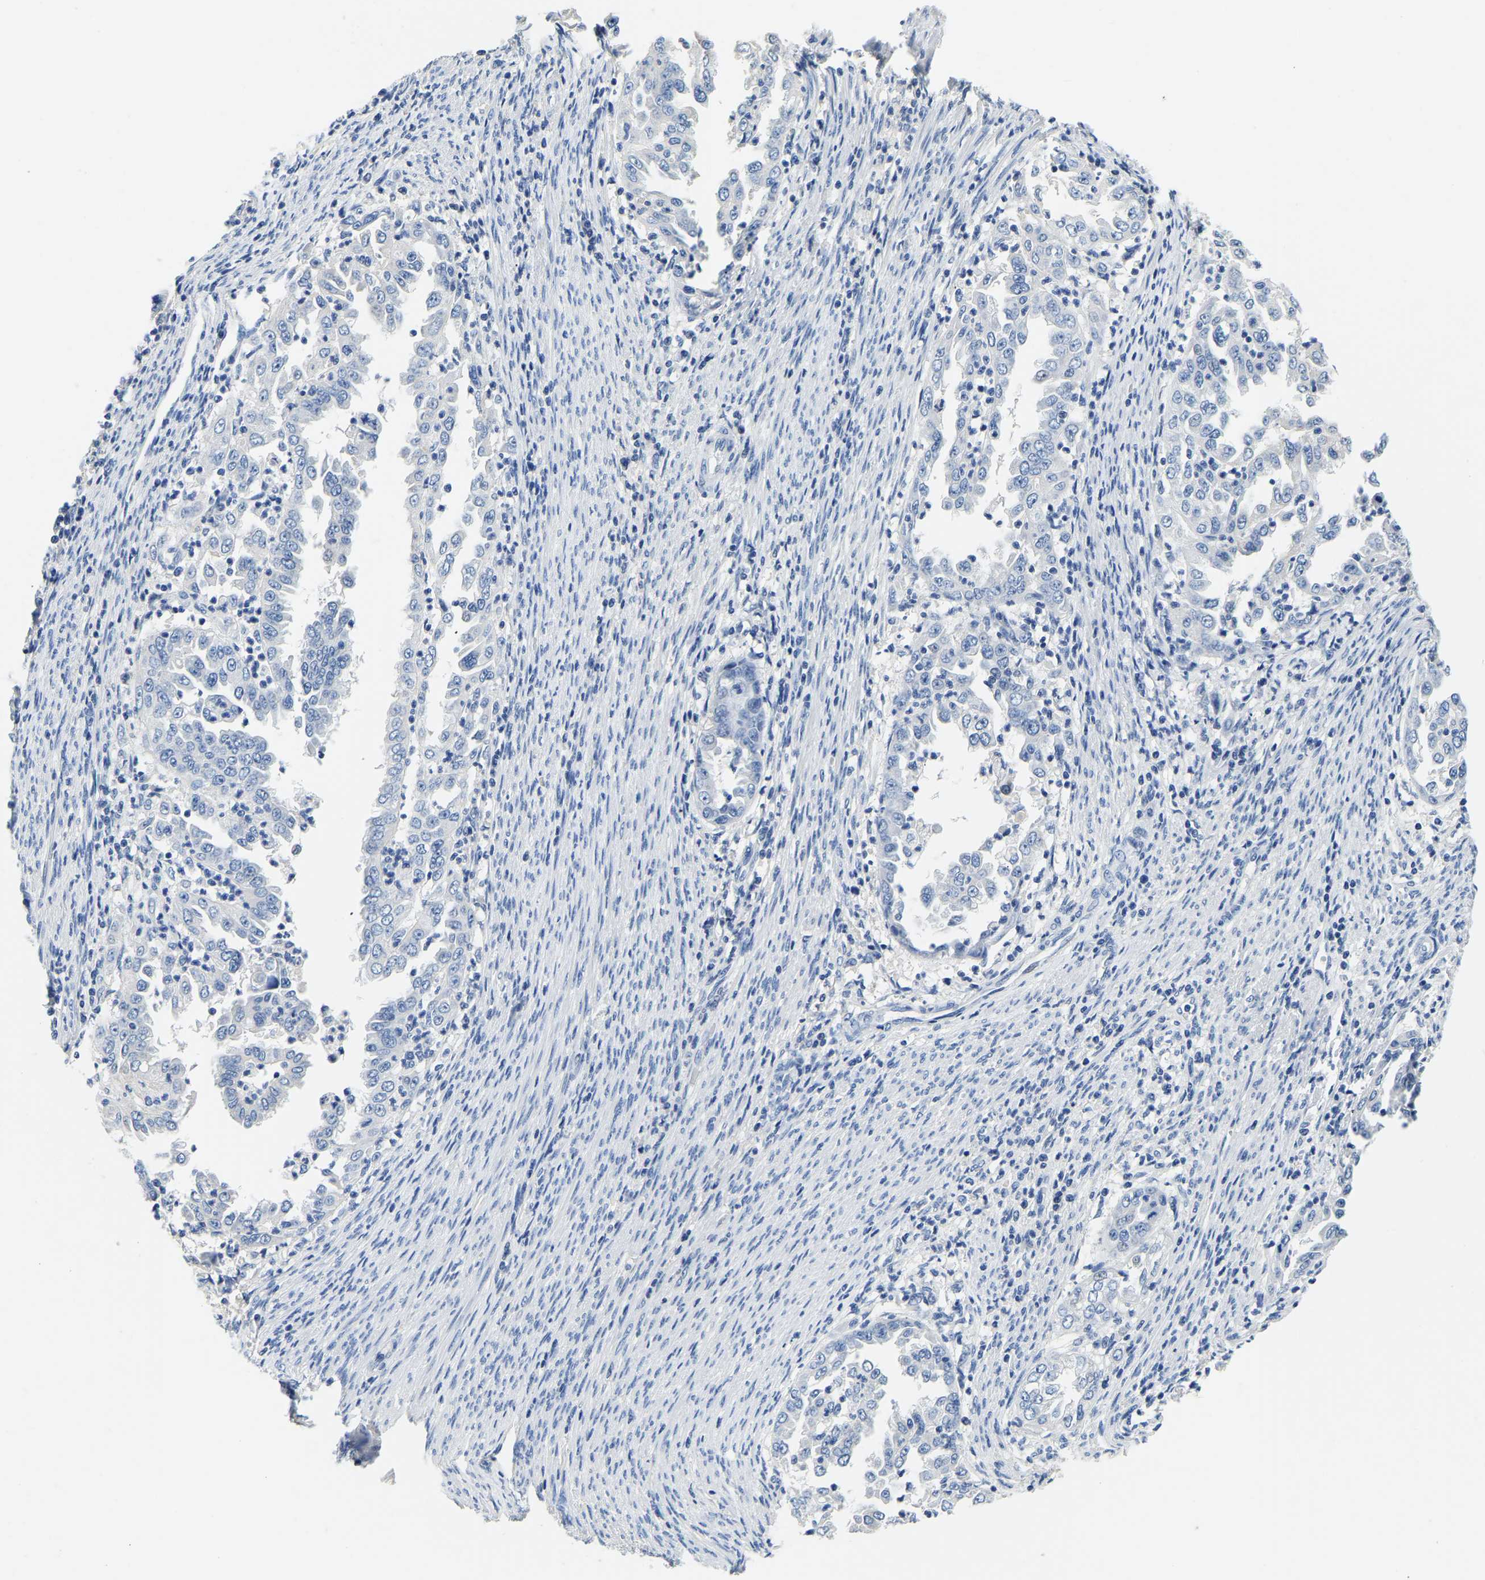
{"staining": {"intensity": "negative", "quantity": "none", "location": "none"}, "tissue": "endometrial cancer", "cell_type": "Tumor cells", "image_type": "cancer", "snomed": [{"axis": "morphology", "description": "Adenocarcinoma, NOS"}, {"axis": "topography", "description": "Endometrium"}], "caption": "An IHC histopathology image of endometrial cancer (adenocarcinoma) is shown. There is no staining in tumor cells of endometrial cancer (adenocarcinoma).", "gene": "PCK2", "patient": {"sex": "female", "age": 85}}